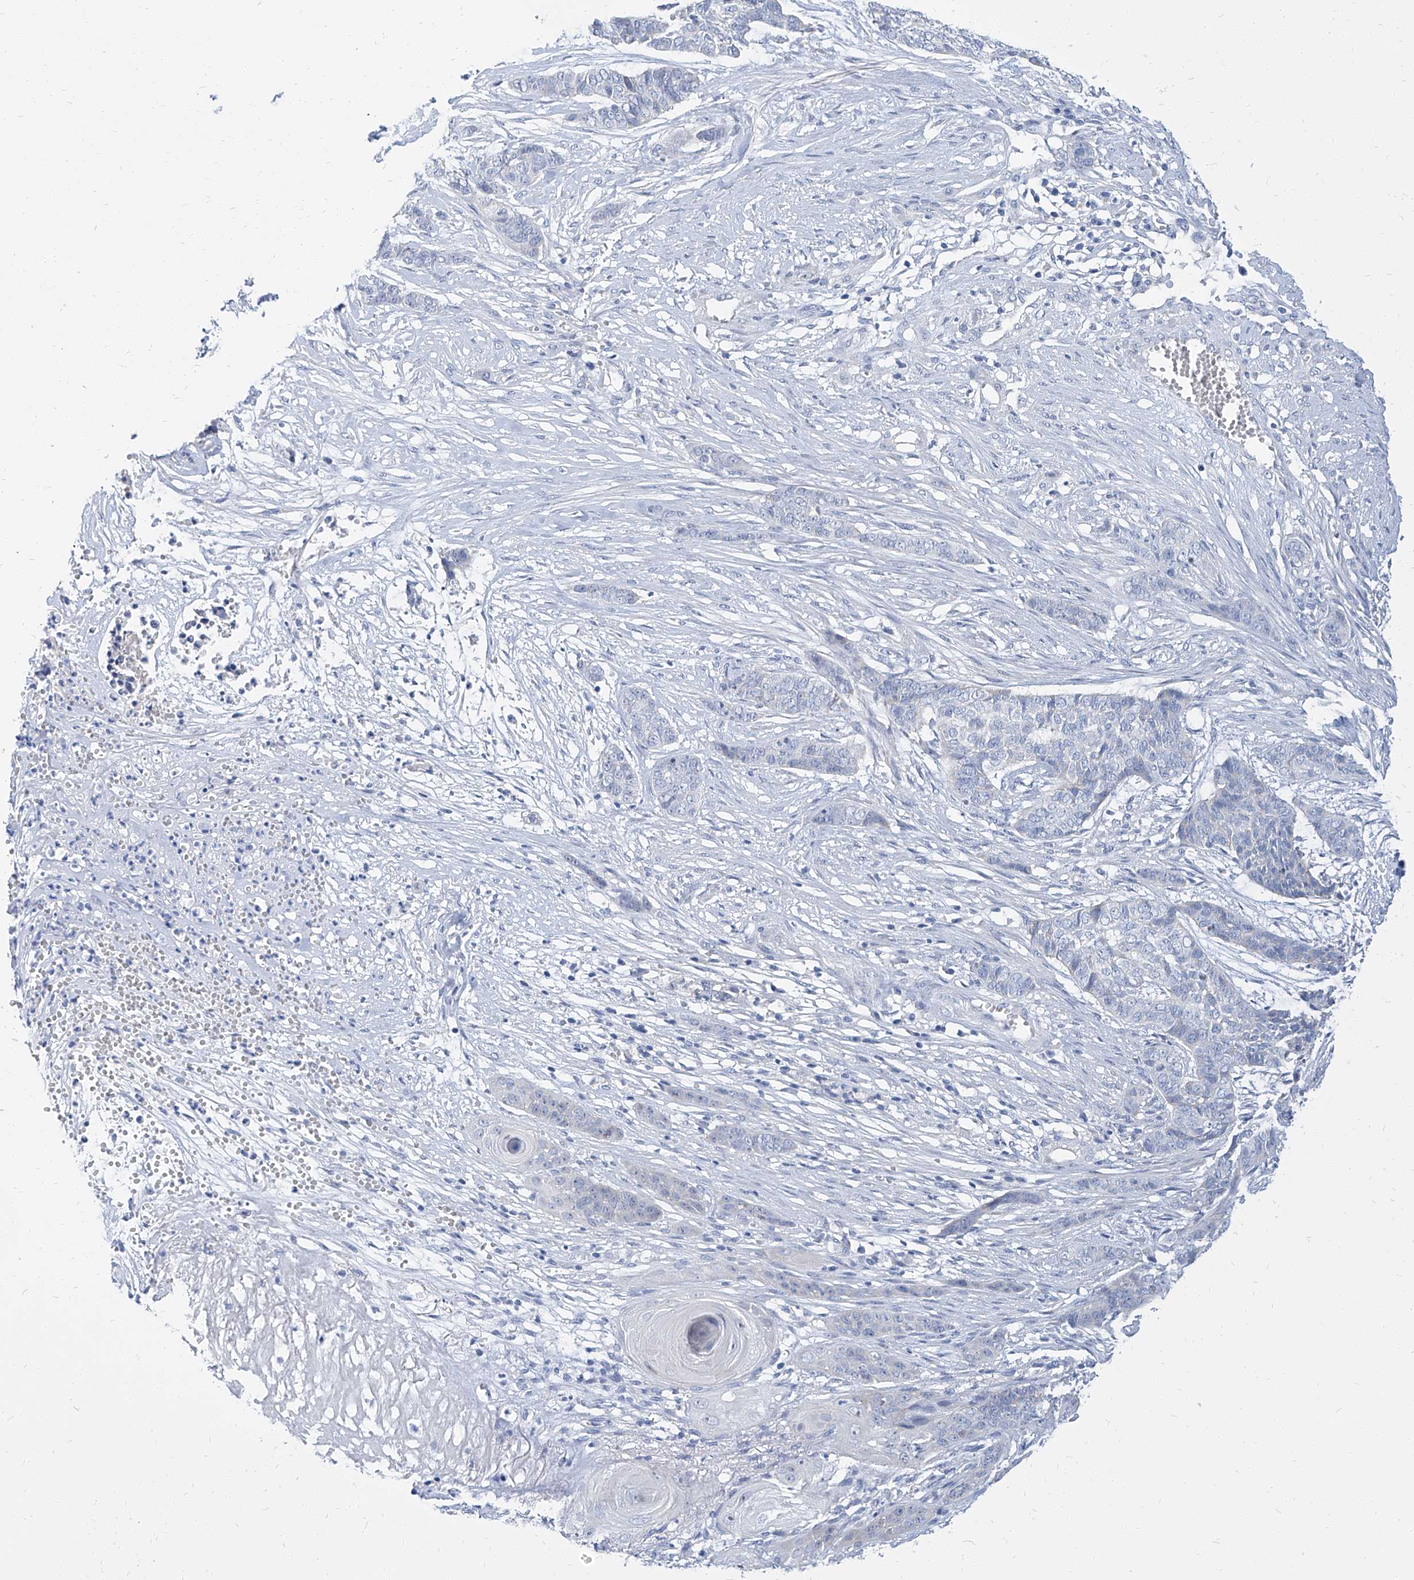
{"staining": {"intensity": "negative", "quantity": "none", "location": "none"}, "tissue": "skin cancer", "cell_type": "Tumor cells", "image_type": "cancer", "snomed": [{"axis": "morphology", "description": "Basal cell carcinoma"}, {"axis": "topography", "description": "Skin"}], "caption": "High power microscopy photomicrograph of an immunohistochemistry (IHC) image of basal cell carcinoma (skin), revealing no significant positivity in tumor cells.", "gene": "TXLNB", "patient": {"sex": "female", "age": 64}}